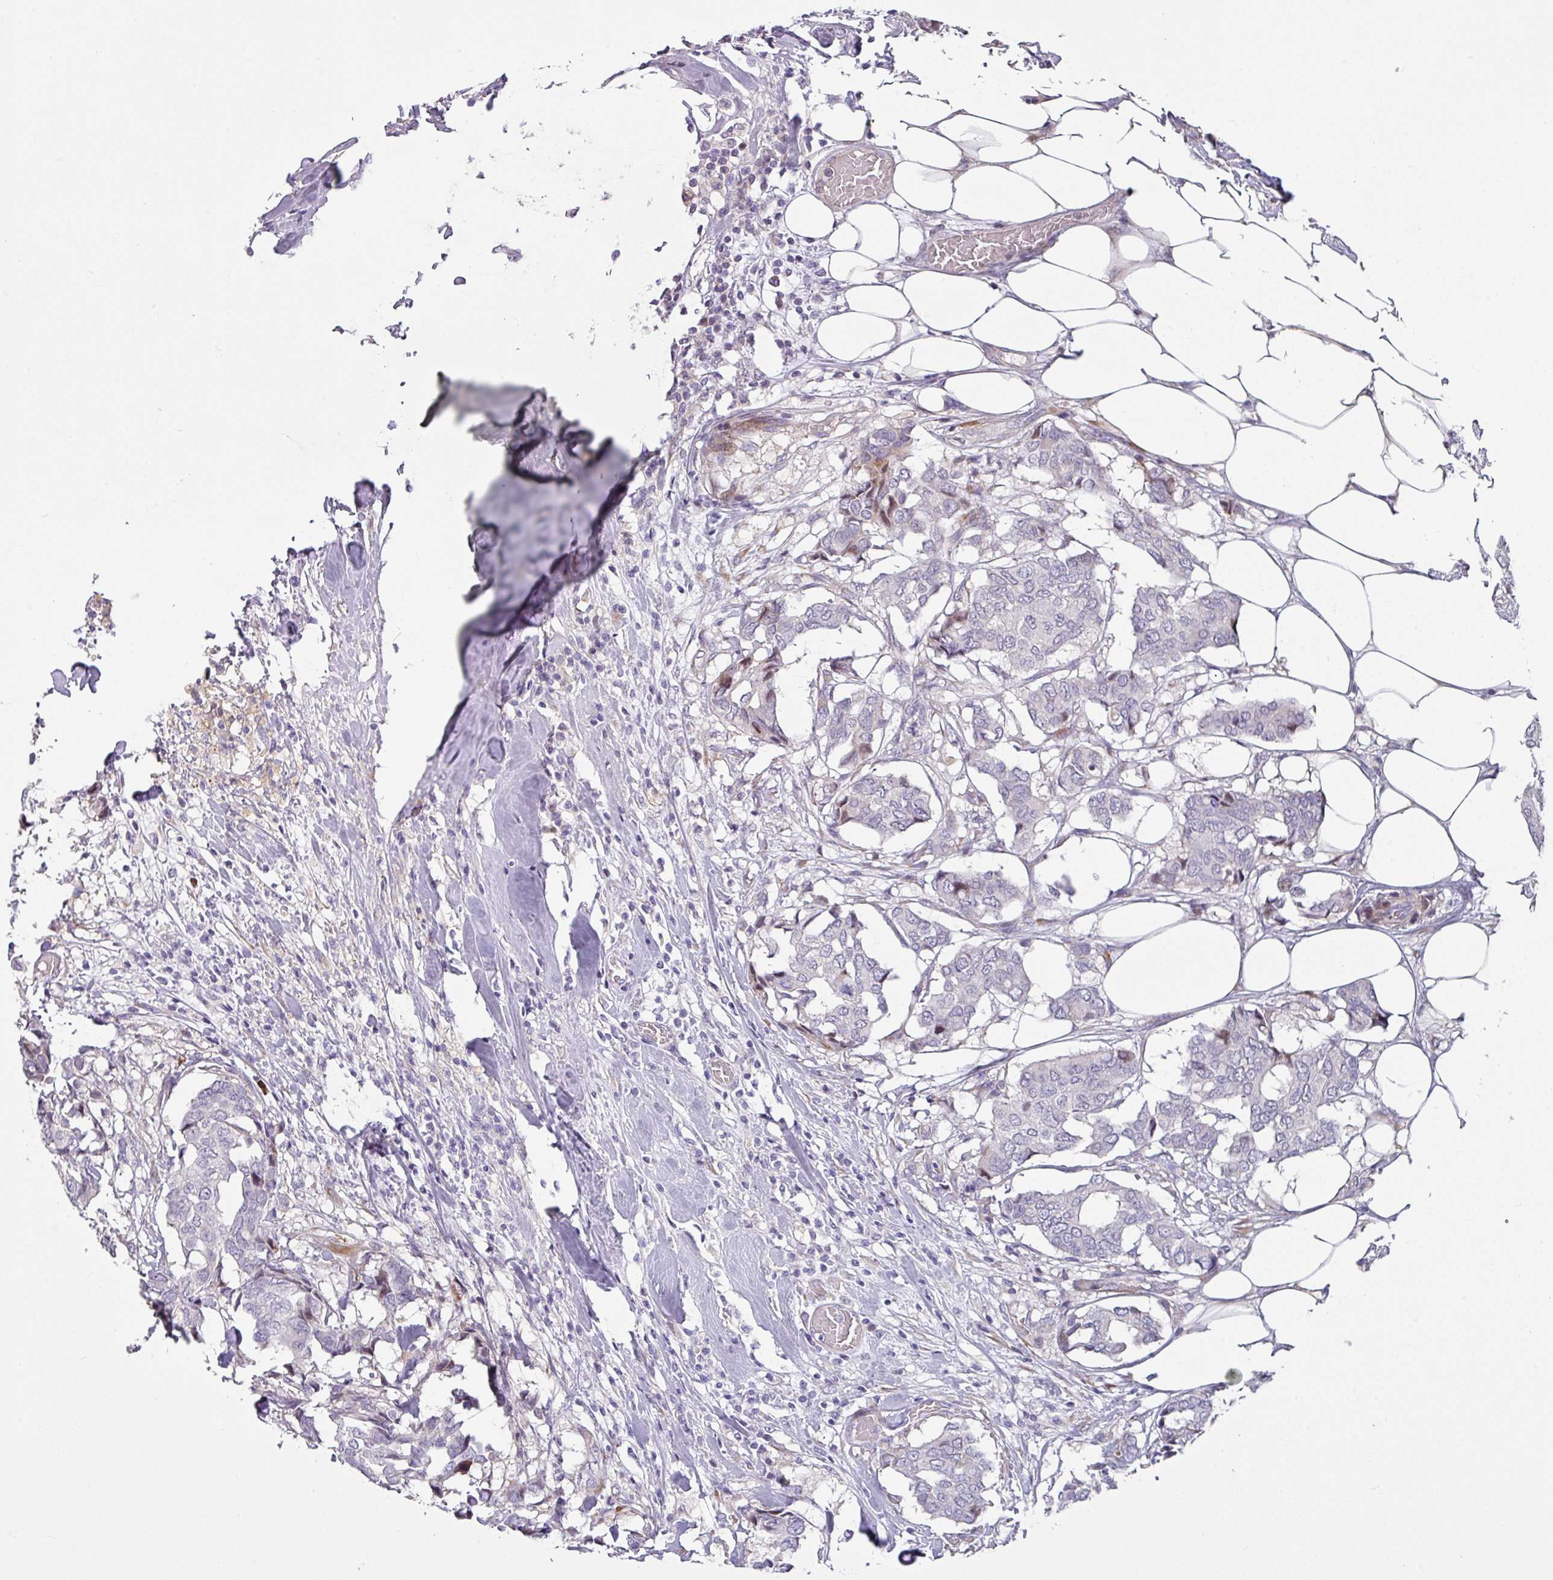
{"staining": {"intensity": "negative", "quantity": "none", "location": "none"}, "tissue": "breast cancer", "cell_type": "Tumor cells", "image_type": "cancer", "snomed": [{"axis": "morphology", "description": "Duct carcinoma"}, {"axis": "topography", "description": "Breast"}], "caption": "This is an IHC histopathology image of invasive ductal carcinoma (breast). There is no expression in tumor cells.", "gene": "KLHL3", "patient": {"sex": "female", "age": 75}}